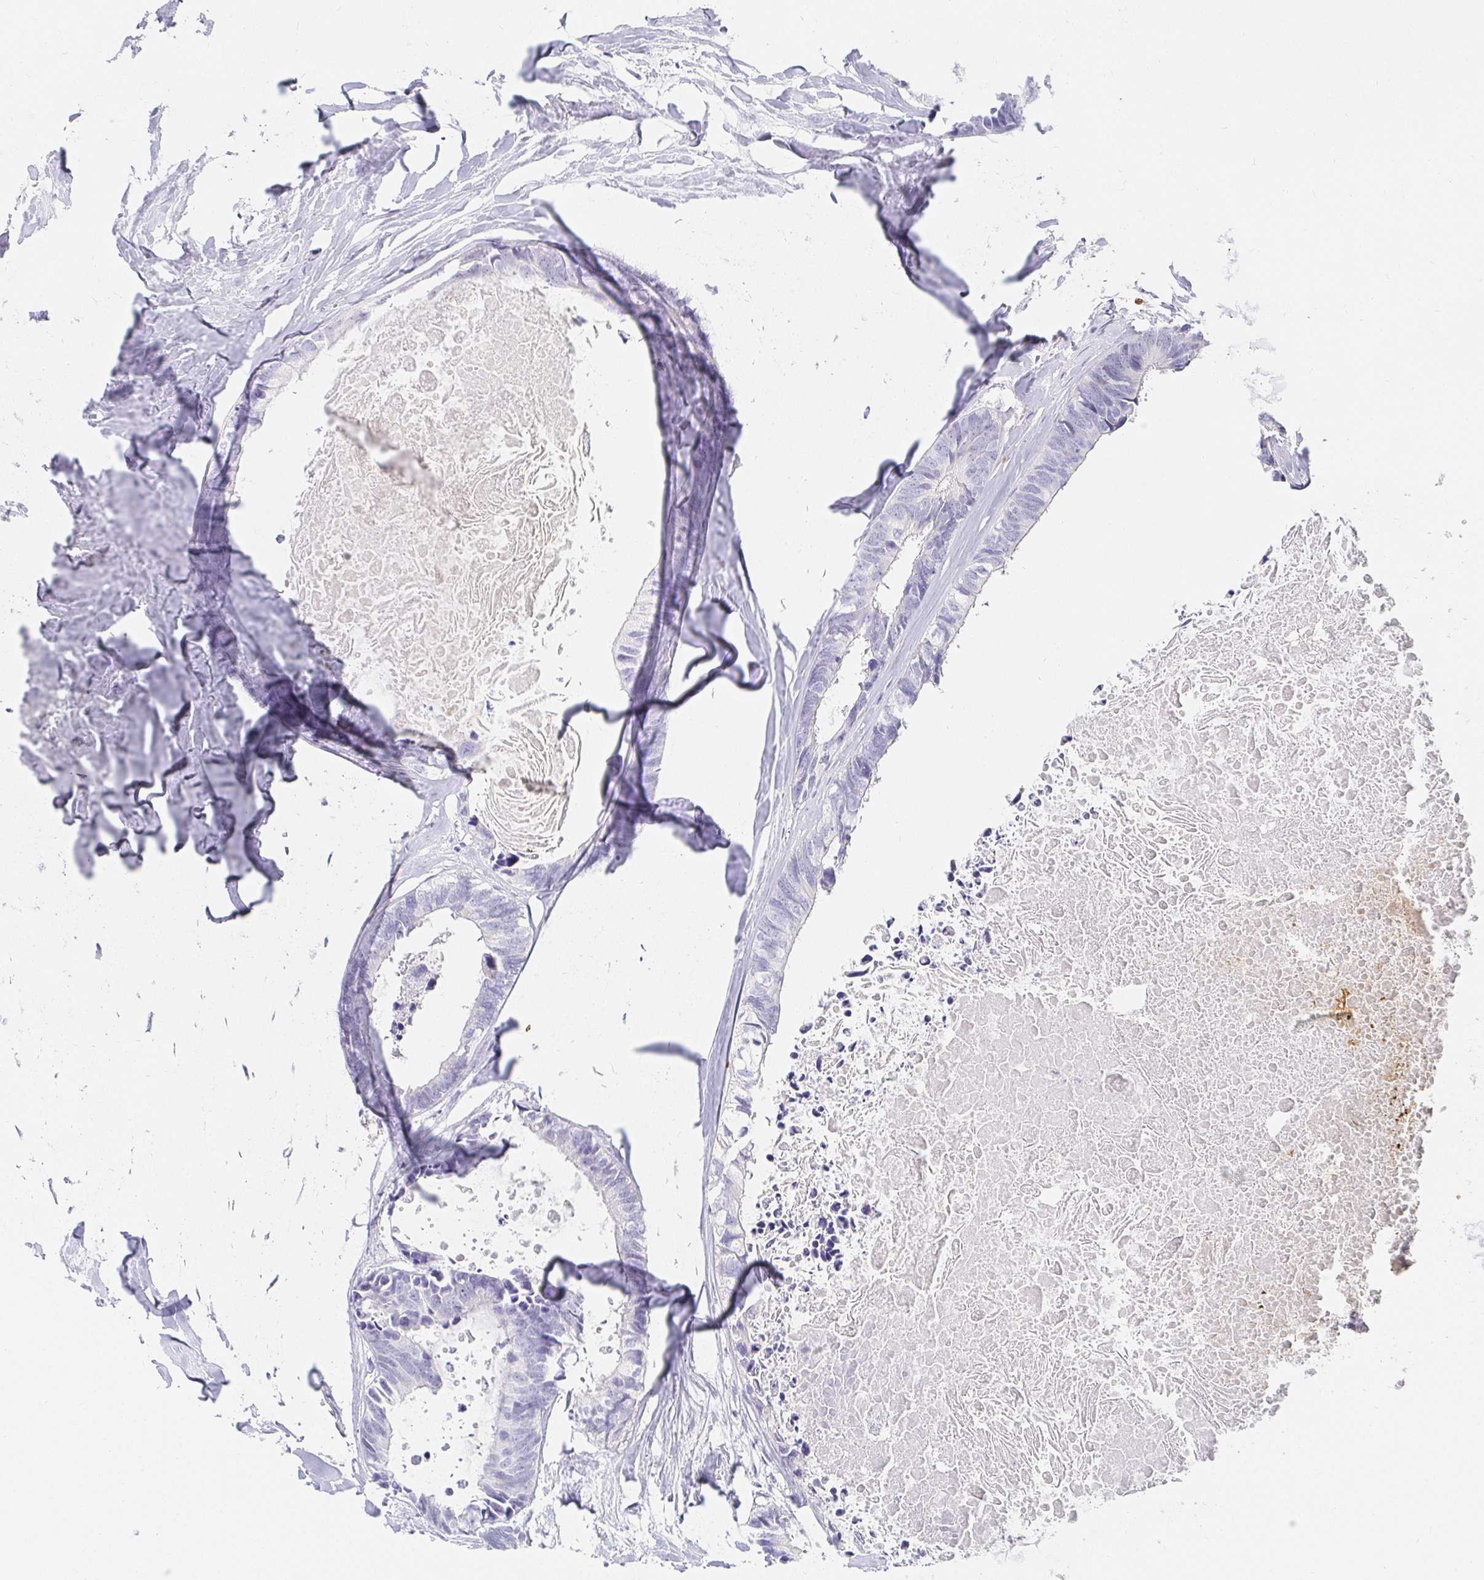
{"staining": {"intensity": "negative", "quantity": "none", "location": "none"}, "tissue": "colorectal cancer", "cell_type": "Tumor cells", "image_type": "cancer", "snomed": [{"axis": "morphology", "description": "Adenocarcinoma, NOS"}, {"axis": "topography", "description": "Colon"}, {"axis": "topography", "description": "Rectum"}], "caption": "High magnification brightfield microscopy of adenocarcinoma (colorectal) stained with DAB (3,3'-diaminobenzidine) (brown) and counterstained with hematoxylin (blue): tumor cells show no significant staining.", "gene": "FGF21", "patient": {"sex": "male", "age": 57}}